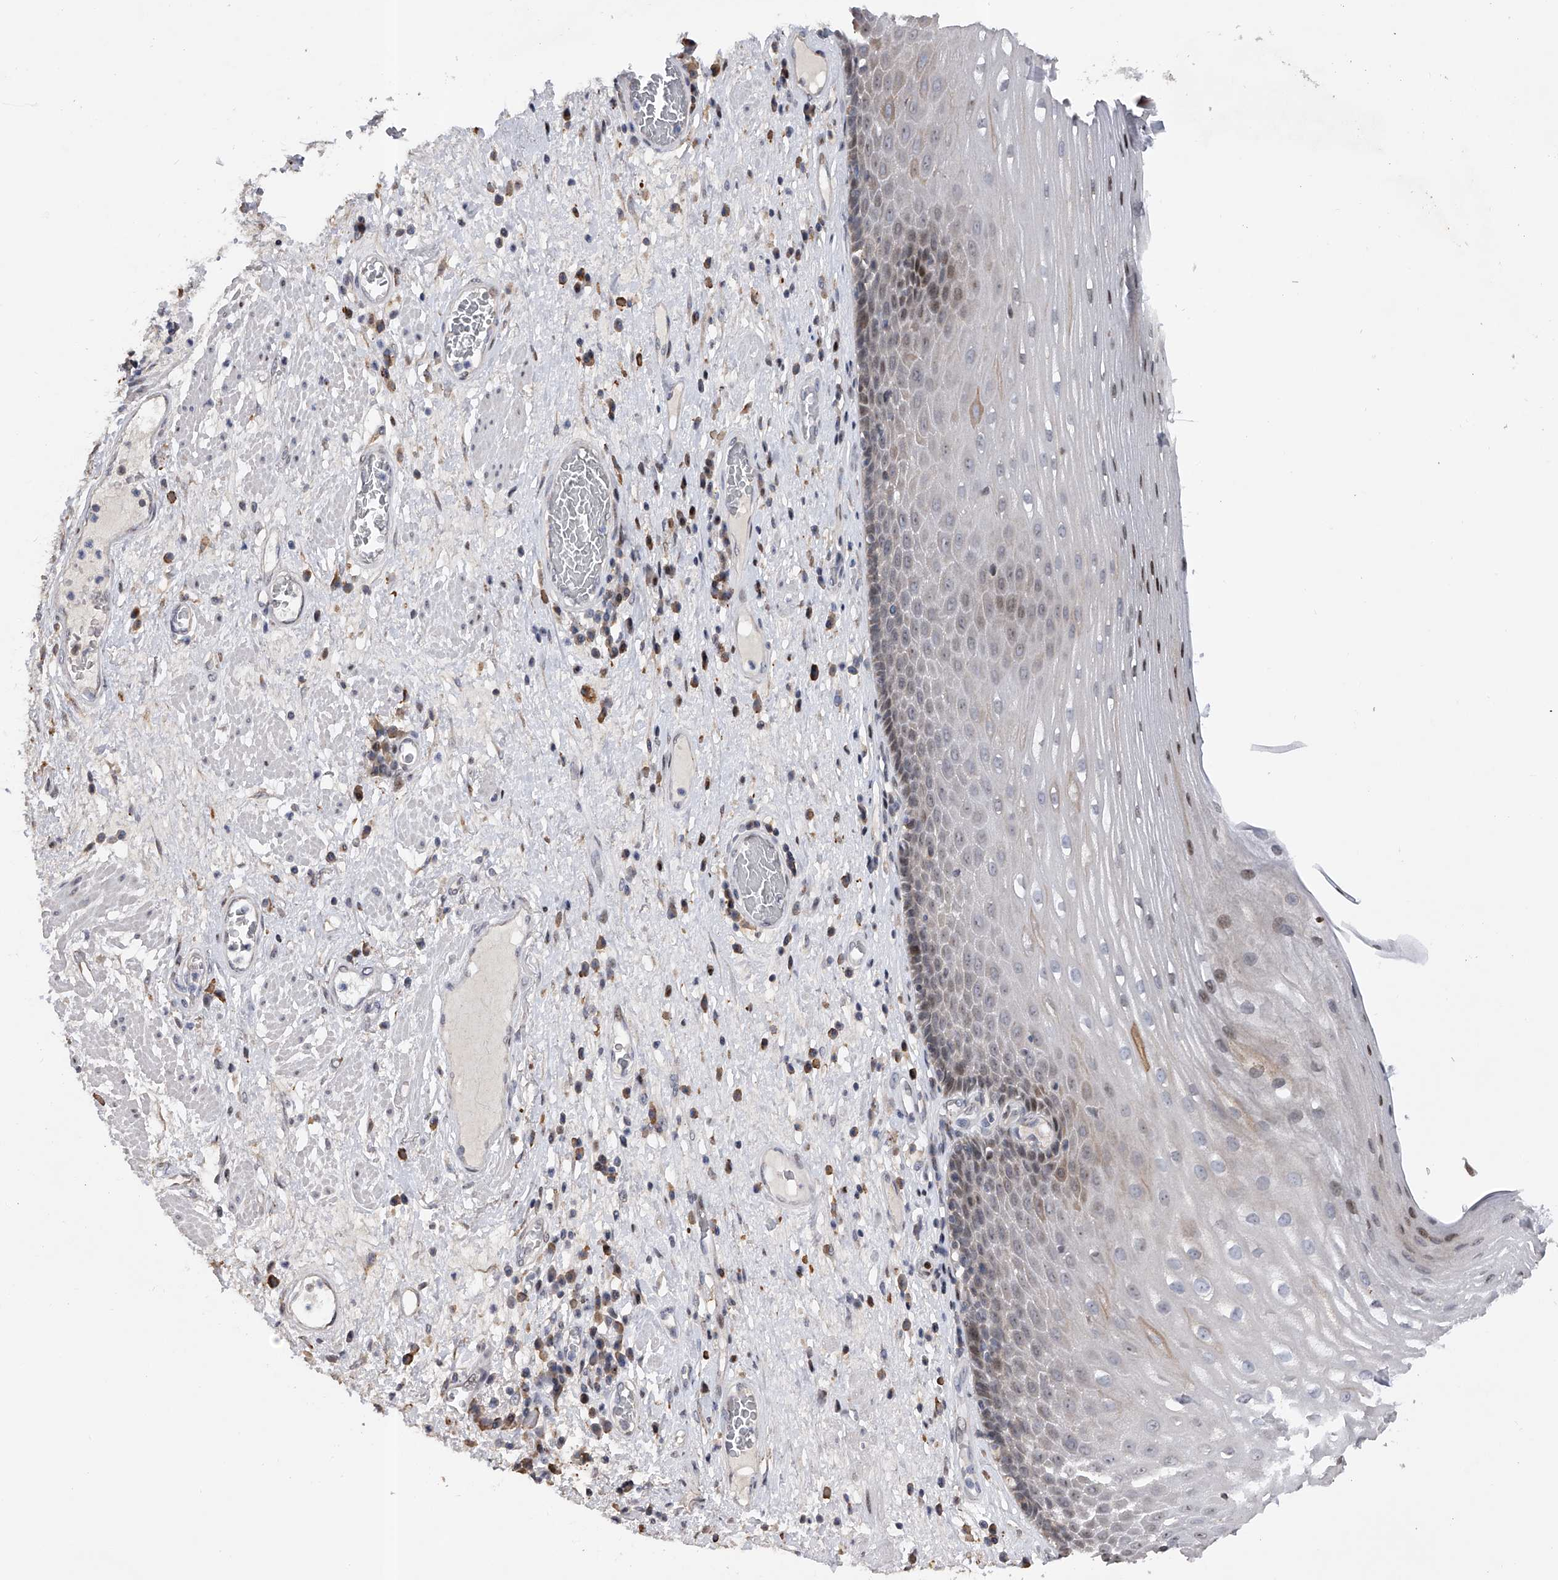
{"staining": {"intensity": "weak", "quantity": "<25%", "location": "nuclear"}, "tissue": "esophagus", "cell_type": "Squamous epithelial cells", "image_type": "normal", "snomed": [{"axis": "morphology", "description": "Normal tissue, NOS"}, {"axis": "morphology", "description": "Adenocarcinoma, NOS"}, {"axis": "topography", "description": "Esophagus"}], "caption": "The histopathology image shows no staining of squamous epithelial cells in unremarkable esophagus.", "gene": "RWDD2A", "patient": {"sex": "male", "age": 62}}